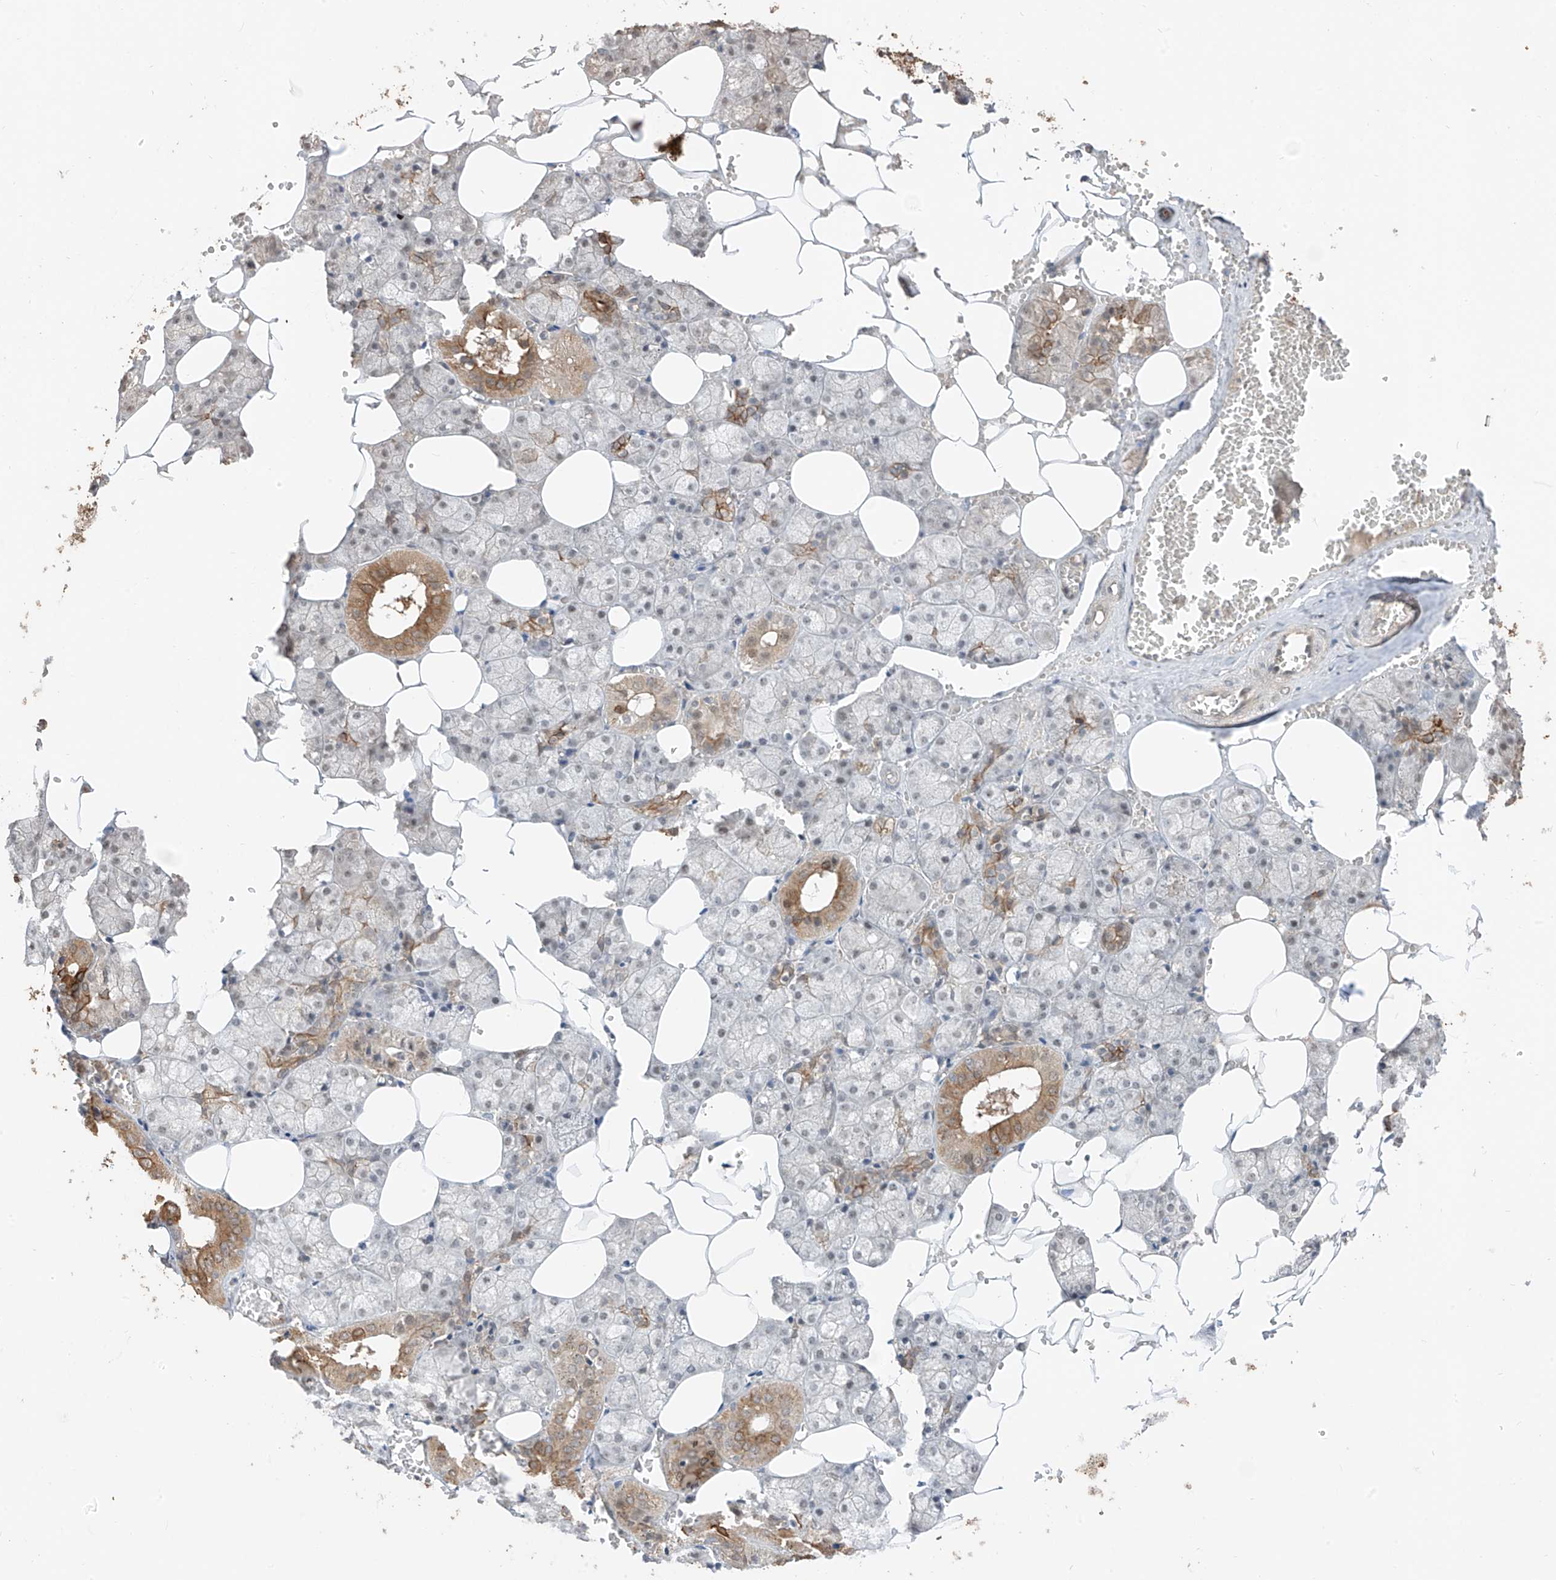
{"staining": {"intensity": "moderate", "quantity": "25%-75%", "location": "cytoplasmic/membranous"}, "tissue": "salivary gland", "cell_type": "Glandular cells", "image_type": "normal", "snomed": [{"axis": "morphology", "description": "Normal tissue, NOS"}, {"axis": "topography", "description": "Salivary gland"}], "caption": "A histopathology image of human salivary gland stained for a protein displays moderate cytoplasmic/membranous brown staining in glandular cells.", "gene": "COLGALT2", "patient": {"sex": "male", "age": 62}}